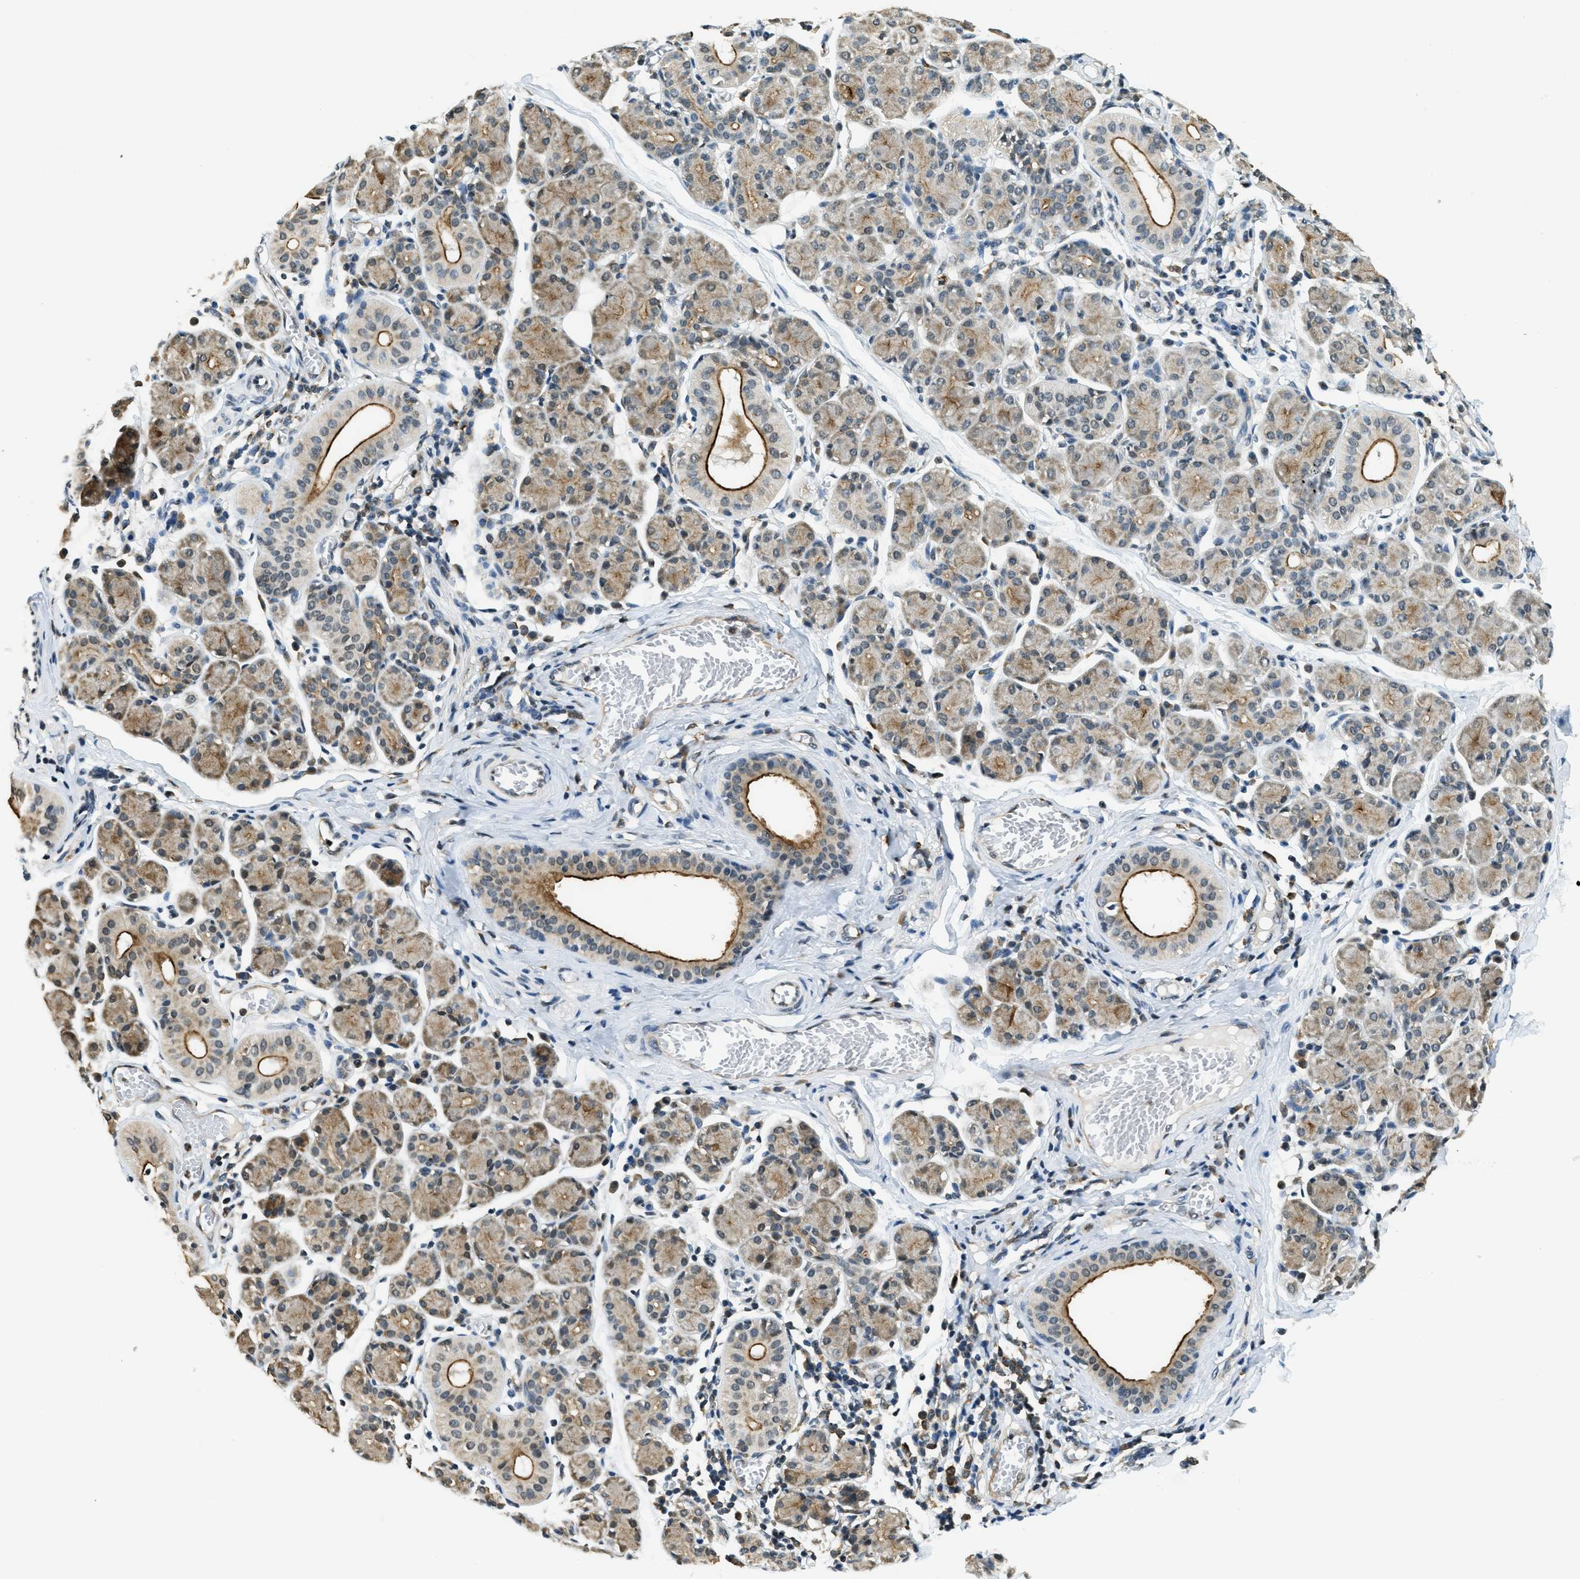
{"staining": {"intensity": "moderate", "quantity": "25%-75%", "location": "cytoplasmic/membranous"}, "tissue": "salivary gland", "cell_type": "Glandular cells", "image_type": "normal", "snomed": [{"axis": "morphology", "description": "Normal tissue, NOS"}, {"axis": "morphology", "description": "Inflammation, NOS"}, {"axis": "topography", "description": "Lymph node"}, {"axis": "topography", "description": "Salivary gland"}], "caption": "A high-resolution photomicrograph shows immunohistochemistry staining of benign salivary gland, which displays moderate cytoplasmic/membranous staining in about 25%-75% of glandular cells.", "gene": "RAB11FIP1", "patient": {"sex": "male", "age": 3}}